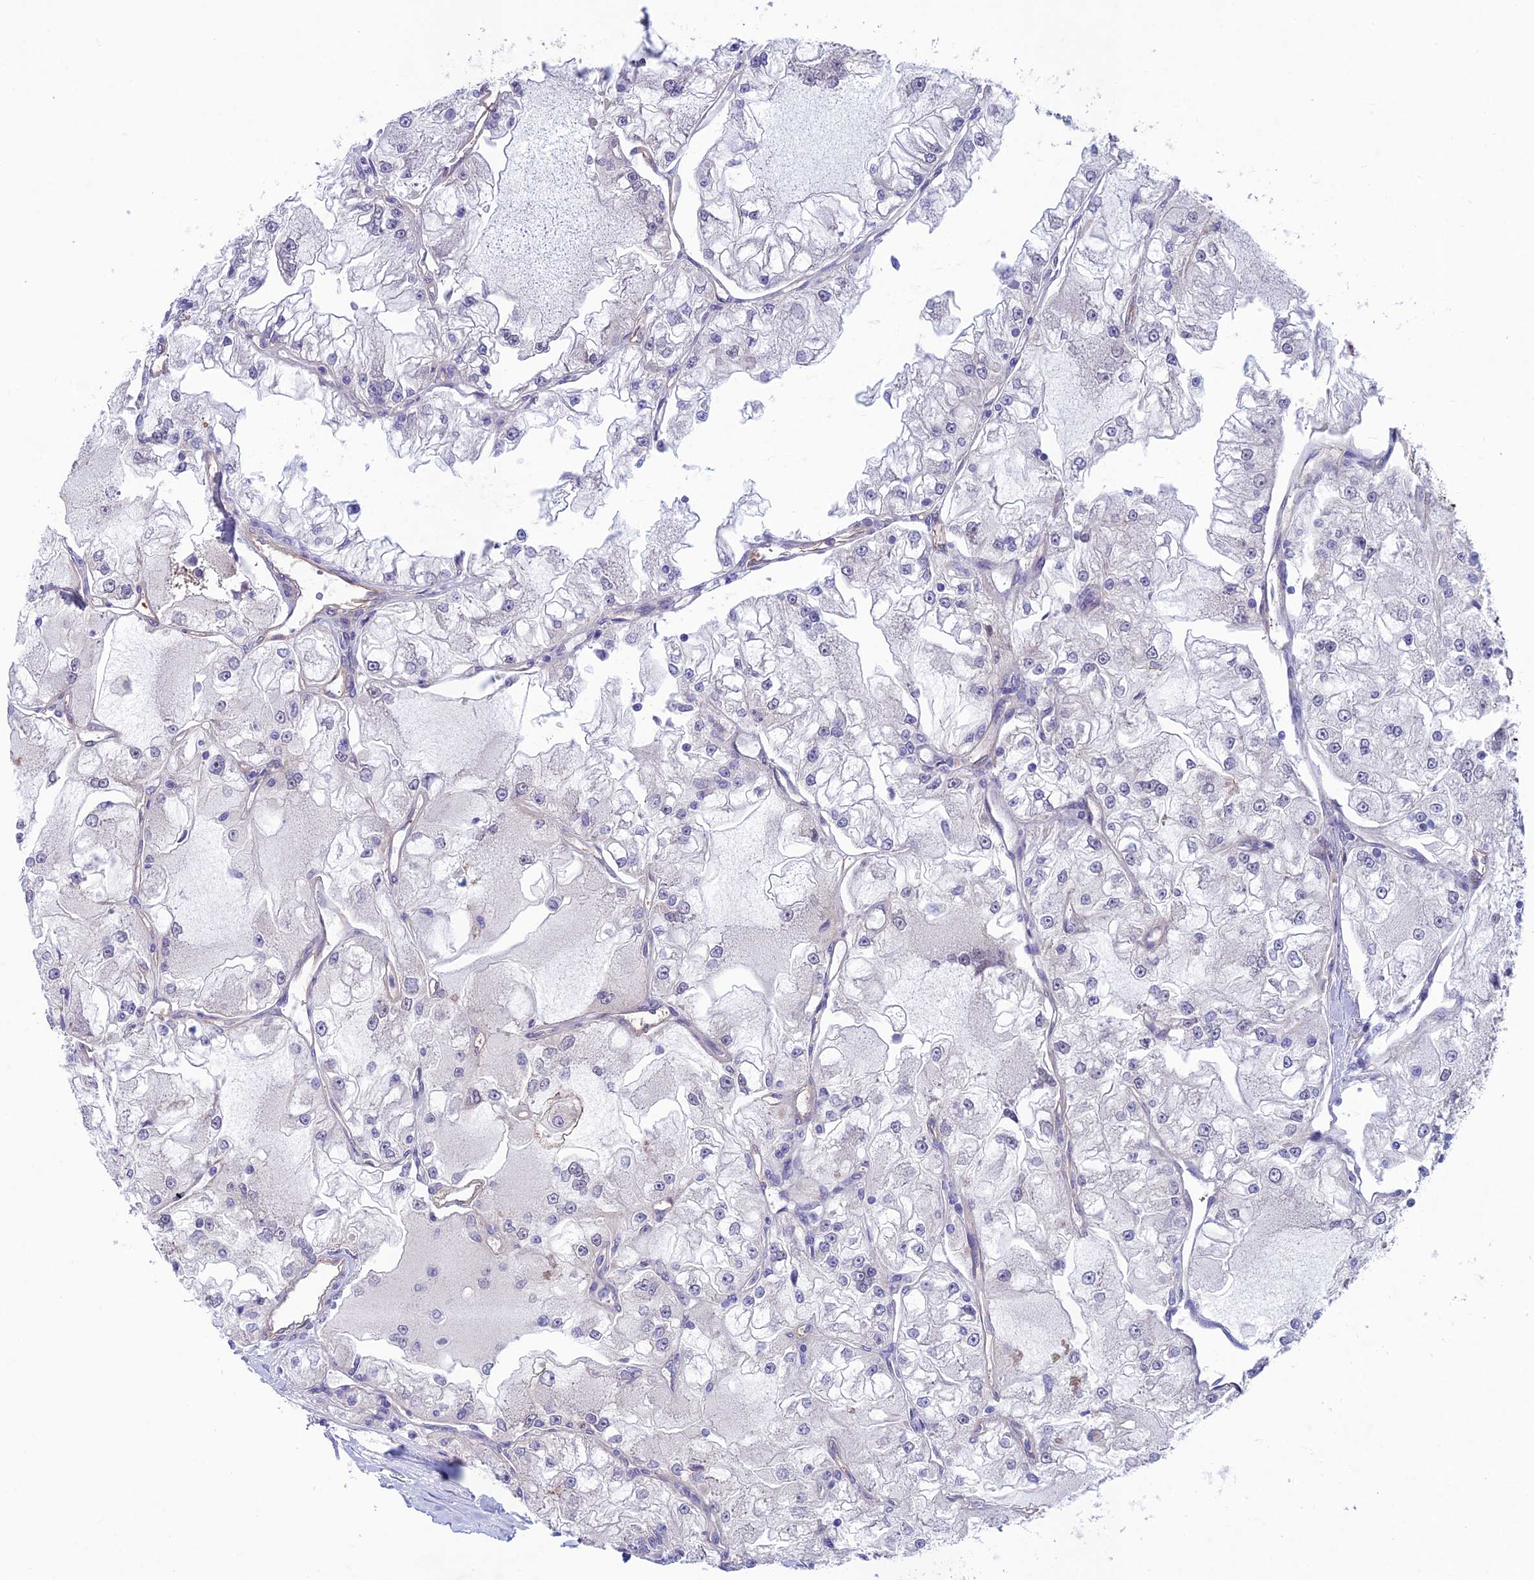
{"staining": {"intensity": "negative", "quantity": "none", "location": "none"}, "tissue": "renal cancer", "cell_type": "Tumor cells", "image_type": "cancer", "snomed": [{"axis": "morphology", "description": "Adenocarcinoma, NOS"}, {"axis": "topography", "description": "Kidney"}], "caption": "This is an immunohistochemistry (IHC) image of adenocarcinoma (renal). There is no positivity in tumor cells.", "gene": "FKBPL", "patient": {"sex": "female", "age": 72}}